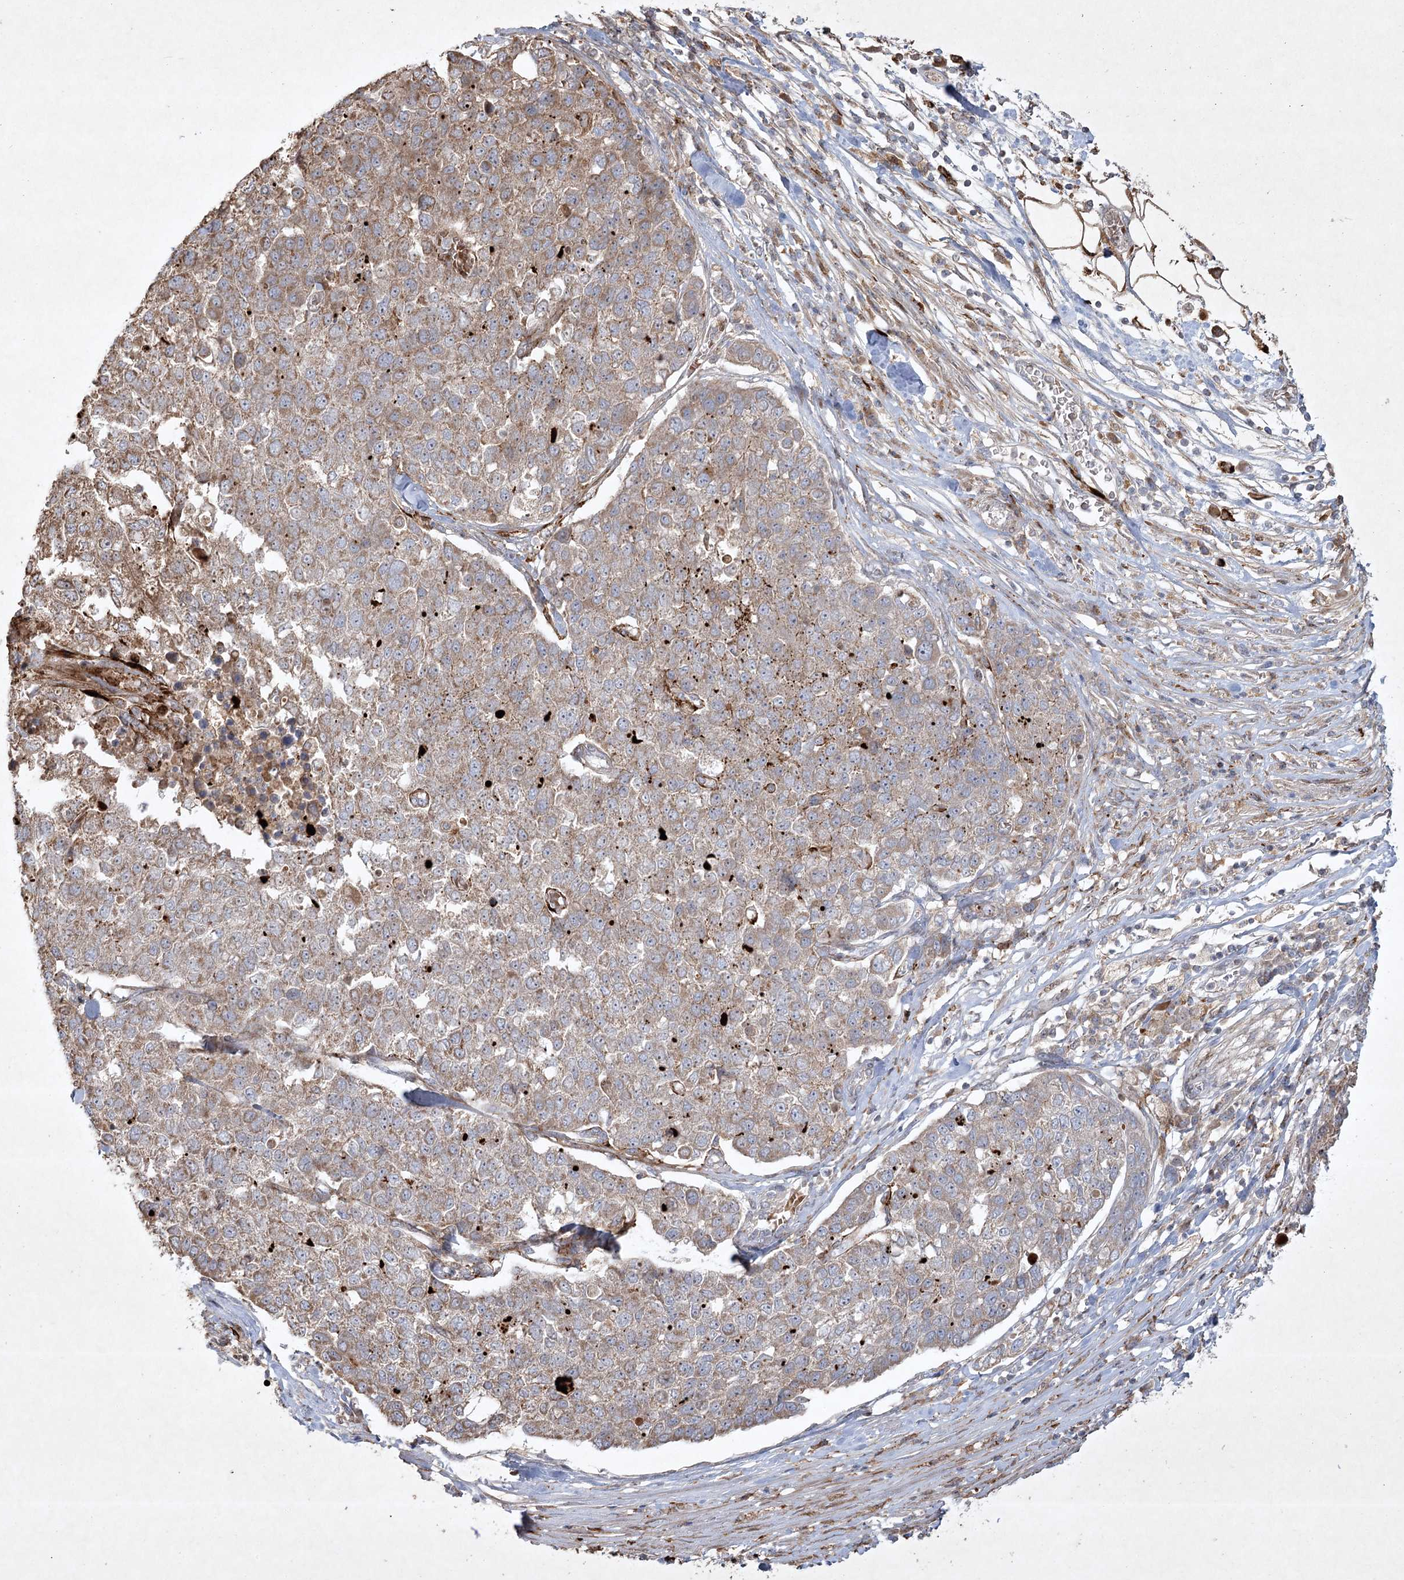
{"staining": {"intensity": "weak", "quantity": ">75%", "location": "cytoplasmic/membranous"}, "tissue": "pancreatic cancer", "cell_type": "Tumor cells", "image_type": "cancer", "snomed": [{"axis": "morphology", "description": "Adenocarcinoma, NOS"}, {"axis": "topography", "description": "Pancreas"}], "caption": "Adenocarcinoma (pancreatic) stained for a protein (brown) displays weak cytoplasmic/membranous positive staining in approximately >75% of tumor cells.", "gene": "KBTBD4", "patient": {"sex": "female", "age": 61}}